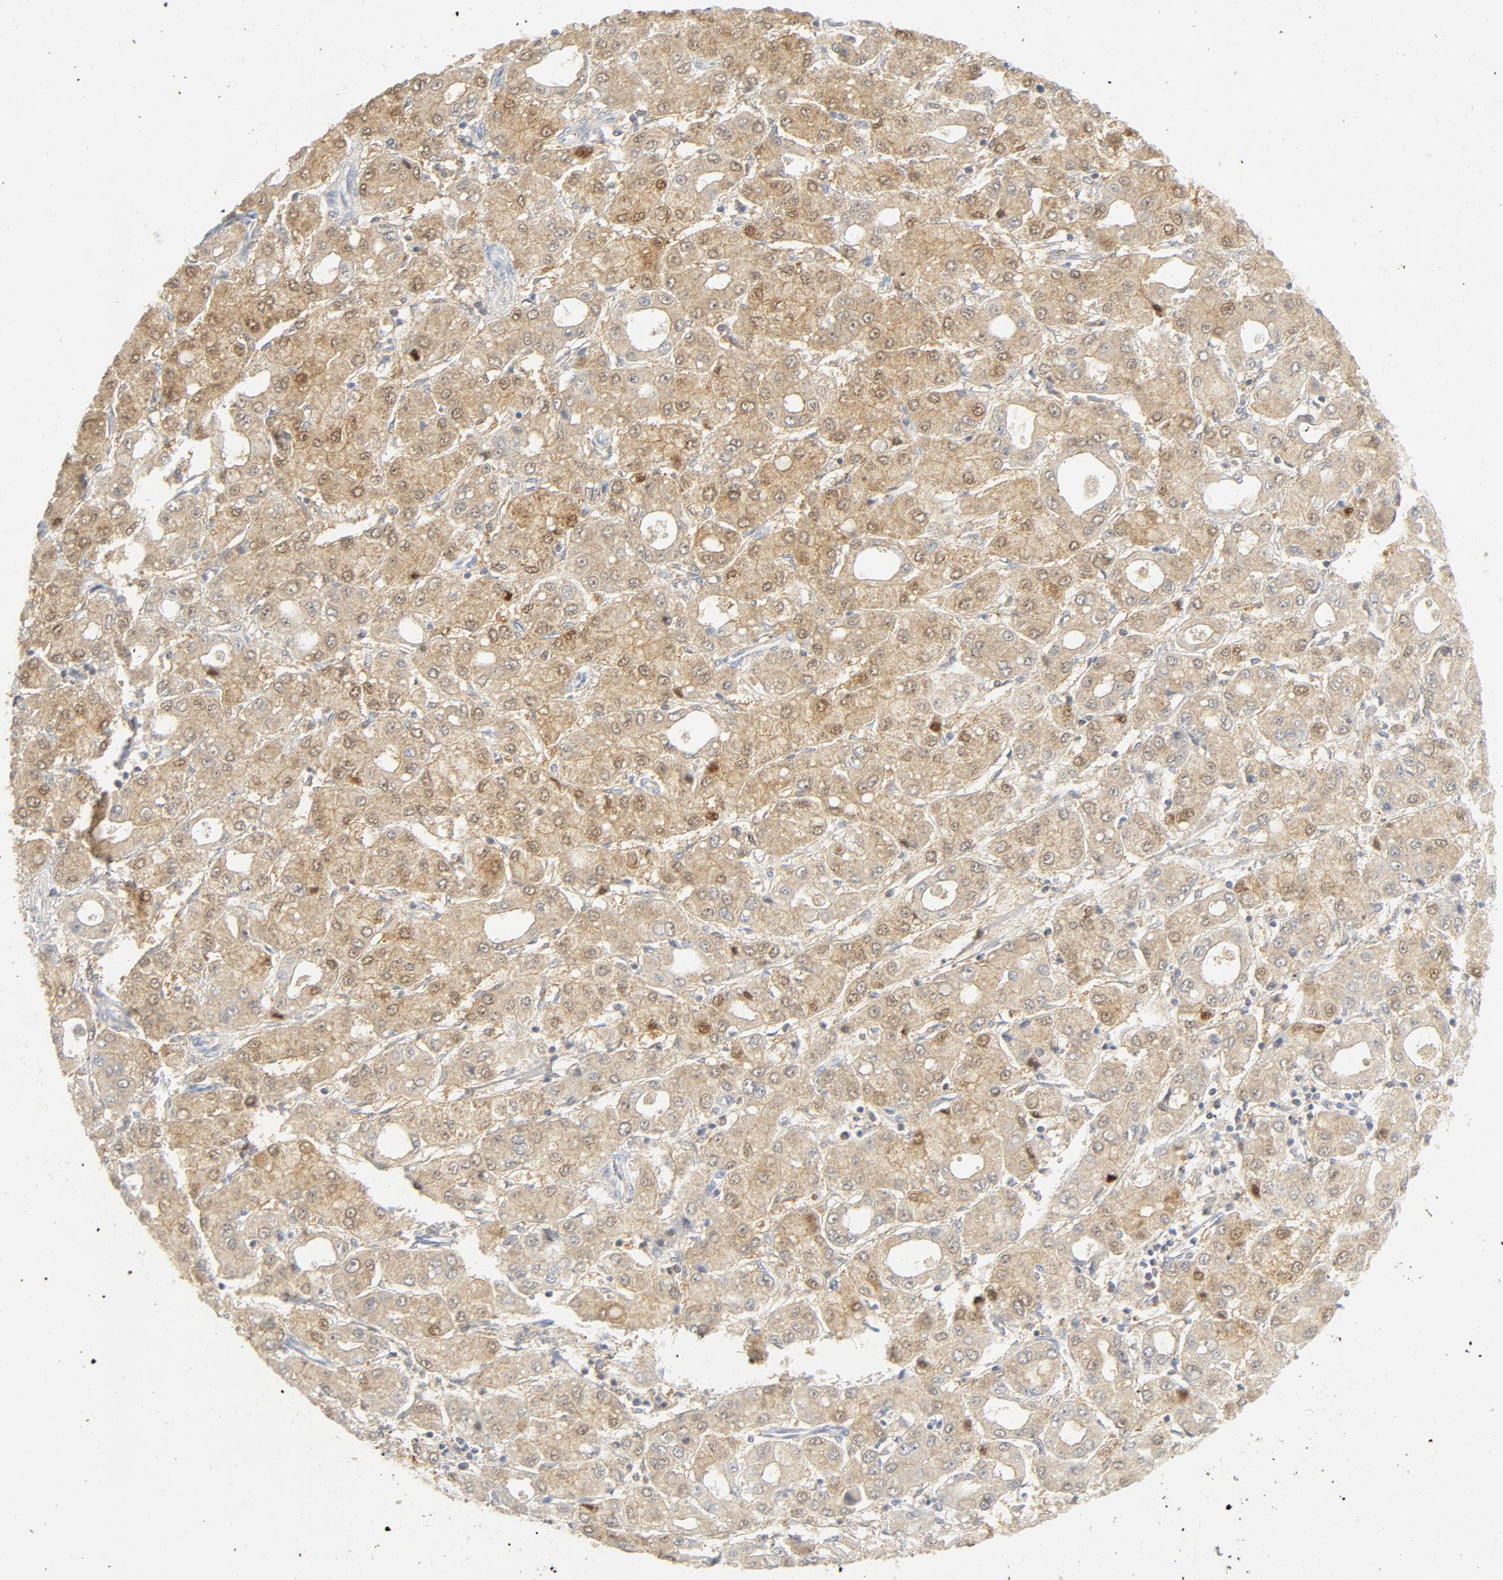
{"staining": {"intensity": "strong", "quantity": ">75%", "location": "cytoplasmic/membranous"}, "tissue": "liver cancer", "cell_type": "Tumor cells", "image_type": "cancer", "snomed": [{"axis": "morphology", "description": "Carcinoma, Hepatocellular, NOS"}, {"axis": "topography", "description": "Liver"}], "caption": "Immunohistochemical staining of hepatocellular carcinoma (liver) displays high levels of strong cytoplasmic/membranous positivity in approximately >75% of tumor cells. (brown staining indicates protein expression, while blue staining denotes nuclei).", "gene": "PGM1", "patient": {"sex": "male", "age": 69}}